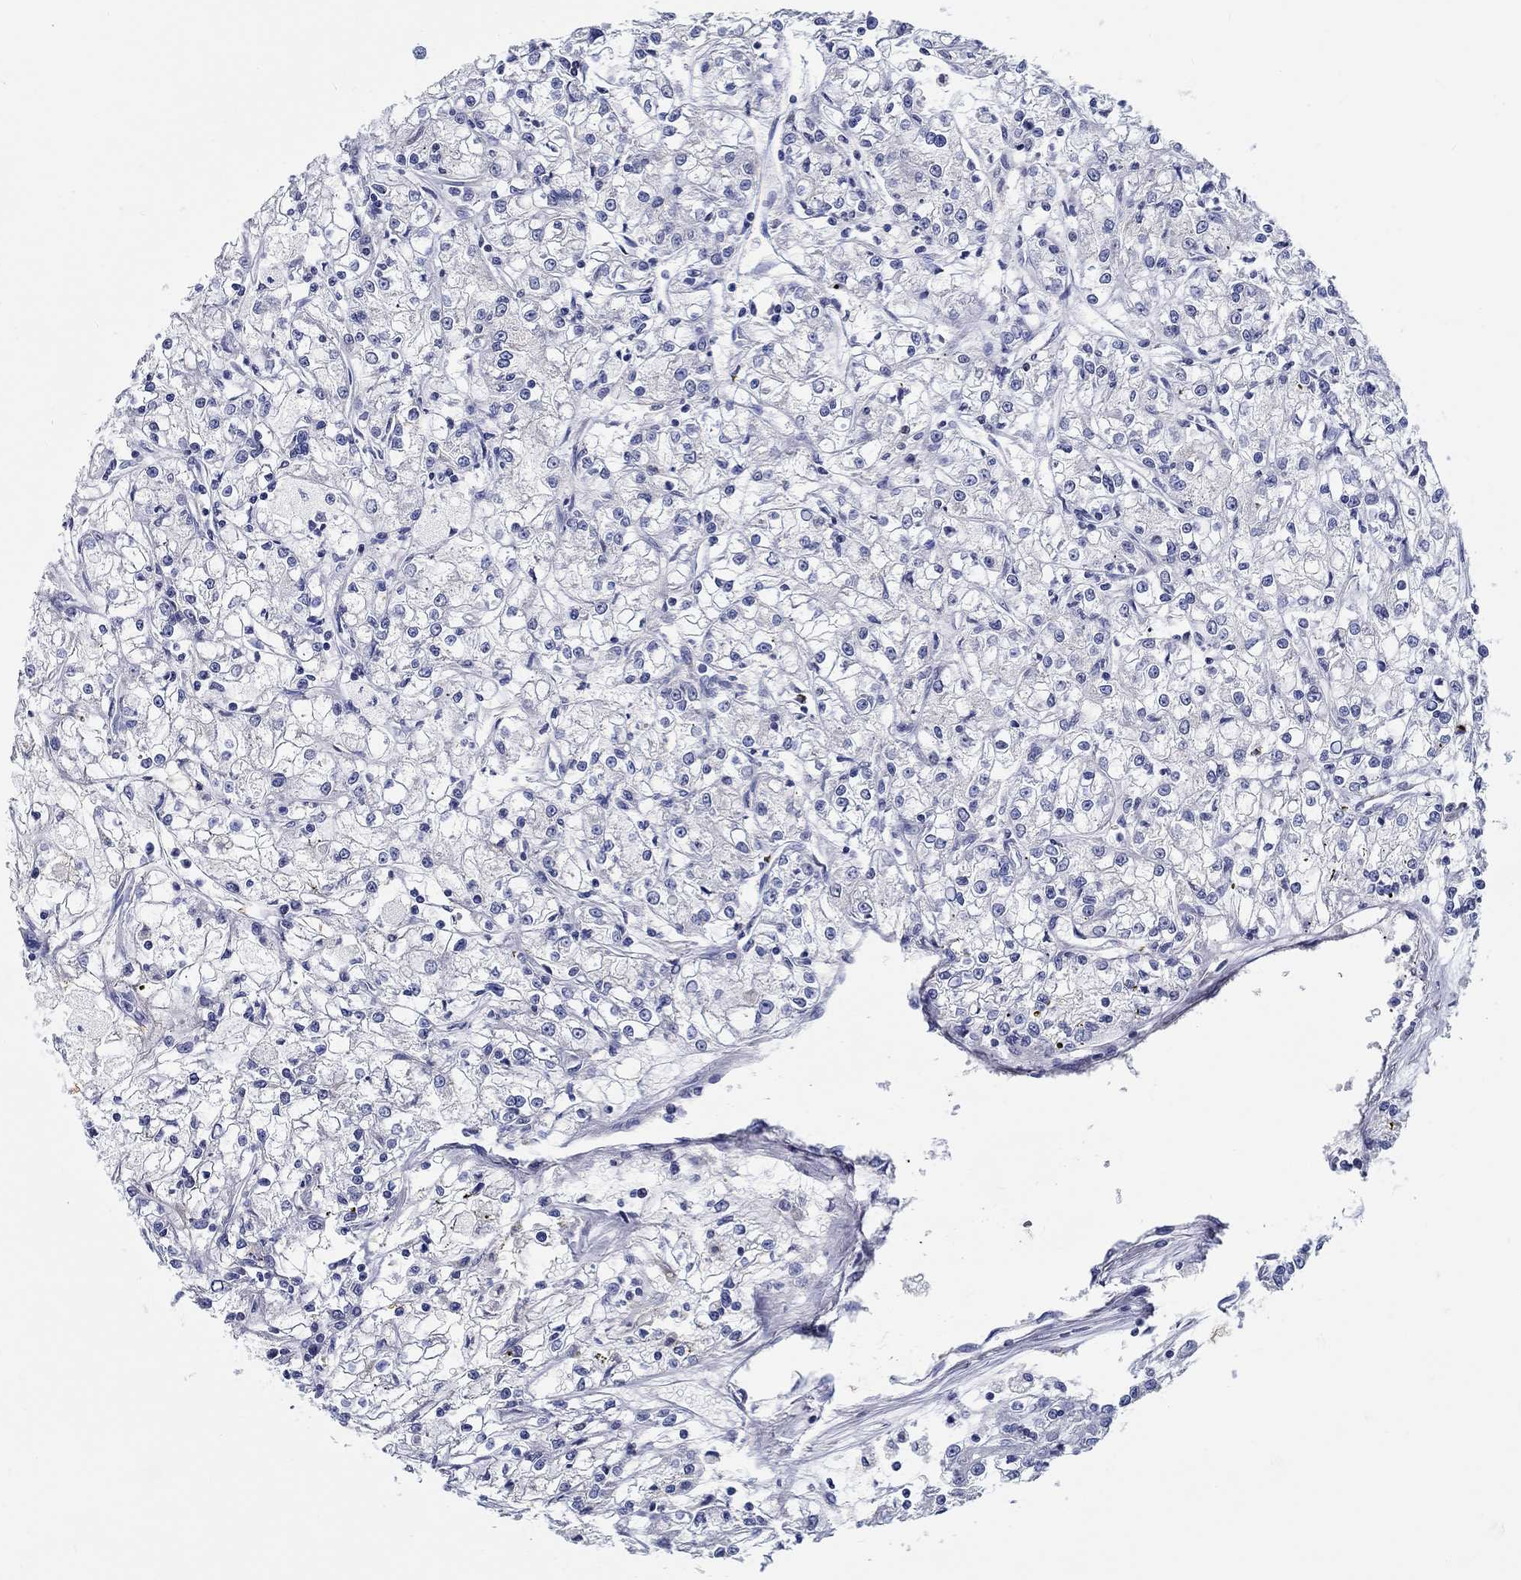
{"staining": {"intensity": "negative", "quantity": "none", "location": "none"}, "tissue": "renal cancer", "cell_type": "Tumor cells", "image_type": "cancer", "snomed": [{"axis": "morphology", "description": "Adenocarcinoma, NOS"}, {"axis": "topography", "description": "Kidney"}], "caption": "This is an immunohistochemistry (IHC) histopathology image of human renal cancer (adenocarcinoma). There is no staining in tumor cells.", "gene": "PDE1B", "patient": {"sex": "female", "age": 59}}